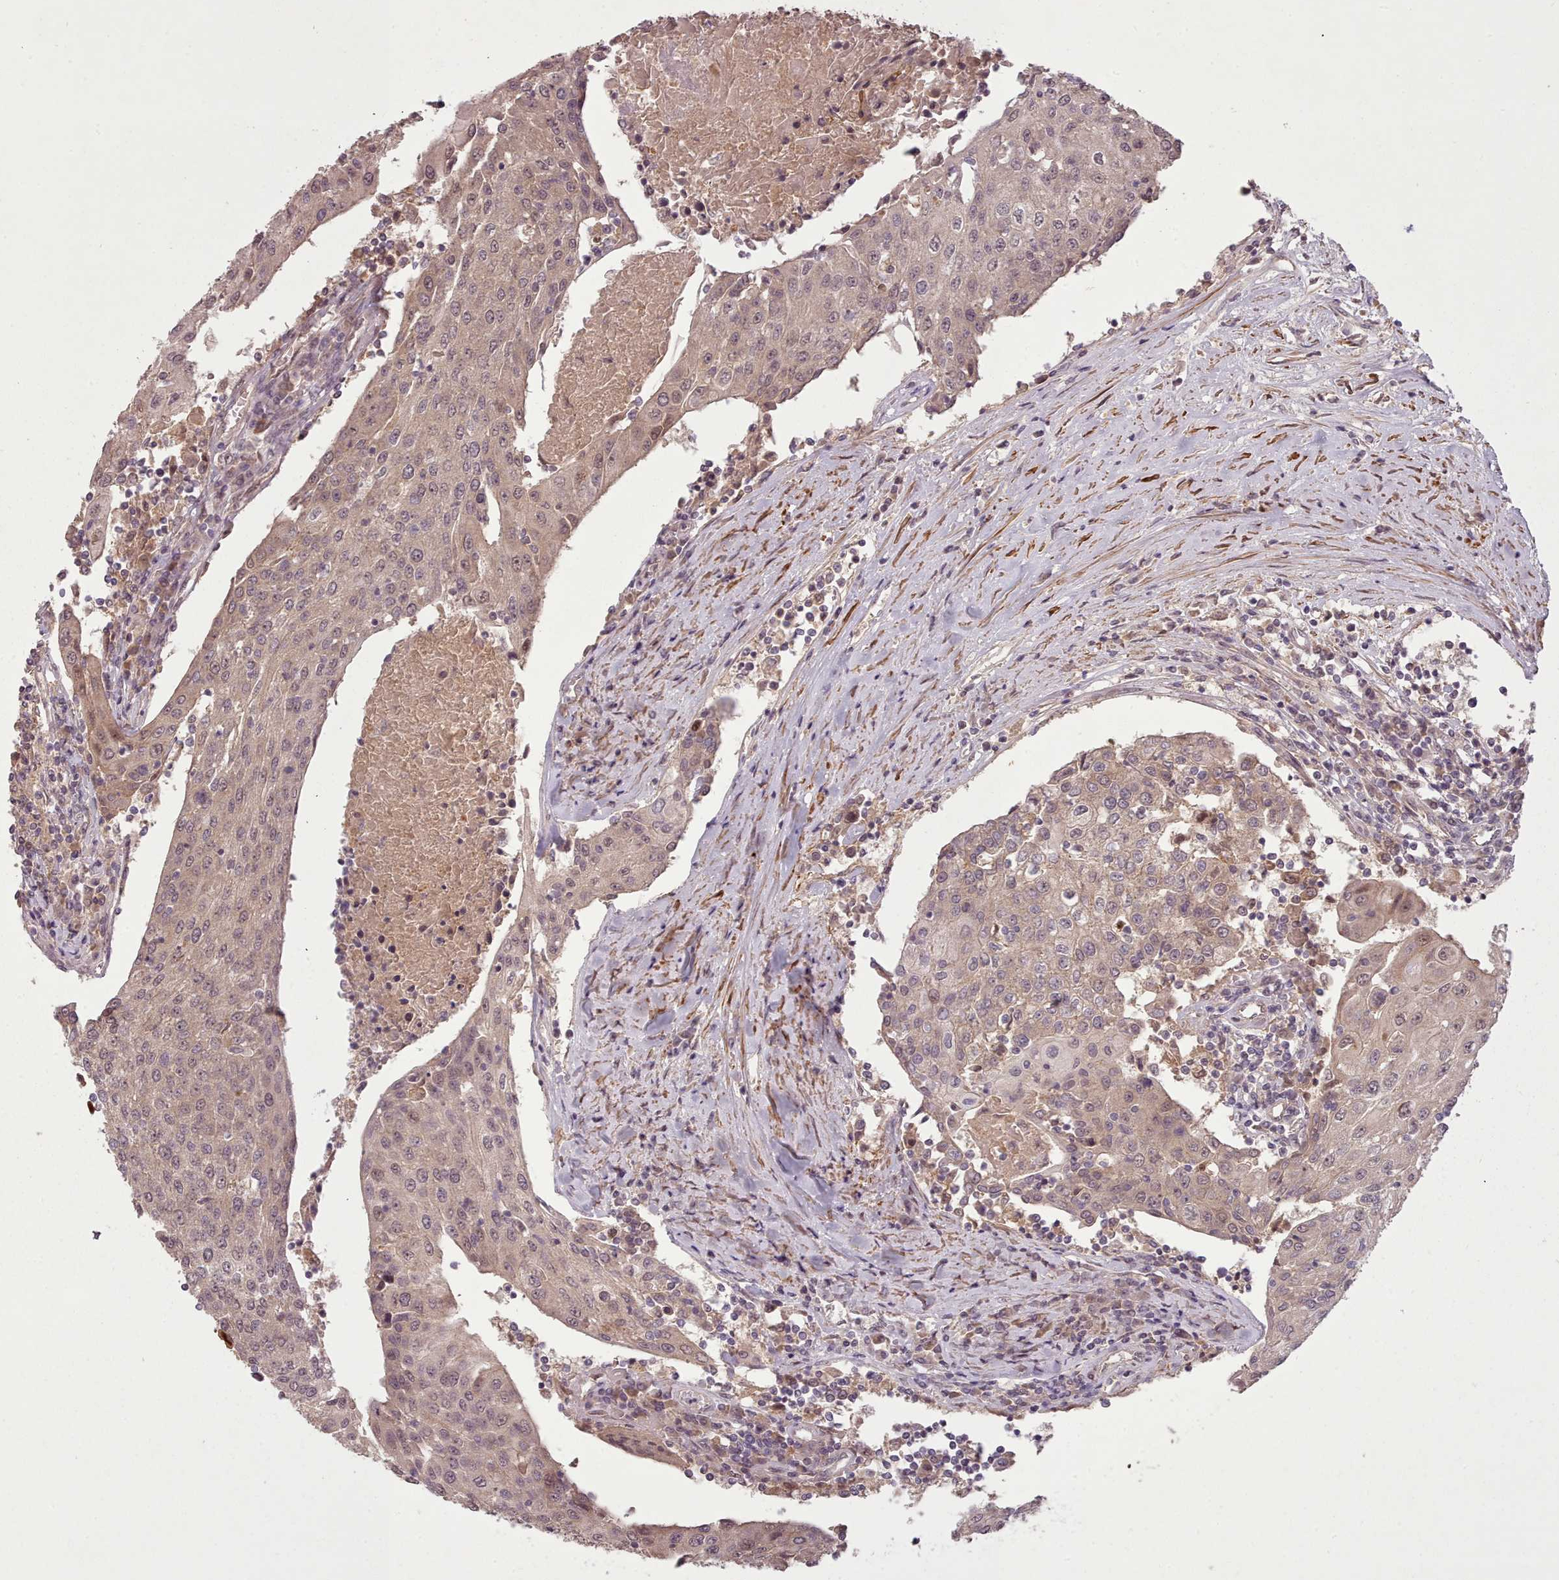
{"staining": {"intensity": "weak", "quantity": "25%-75%", "location": "cytoplasmic/membranous,nuclear"}, "tissue": "urothelial cancer", "cell_type": "Tumor cells", "image_type": "cancer", "snomed": [{"axis": "morphology", "description": "Urothelial carcinoma, High grade"}, {"axis": "topography", "description": "Urinary bladder"}], "caption": "This is an image of IHC staining of urothelial cancer, which shows weak expression in the cytoplasmic/membranous and nuclear of tumor cells.", "gene": "CDC6", "patient": {"sex": "female", "age": 85}}